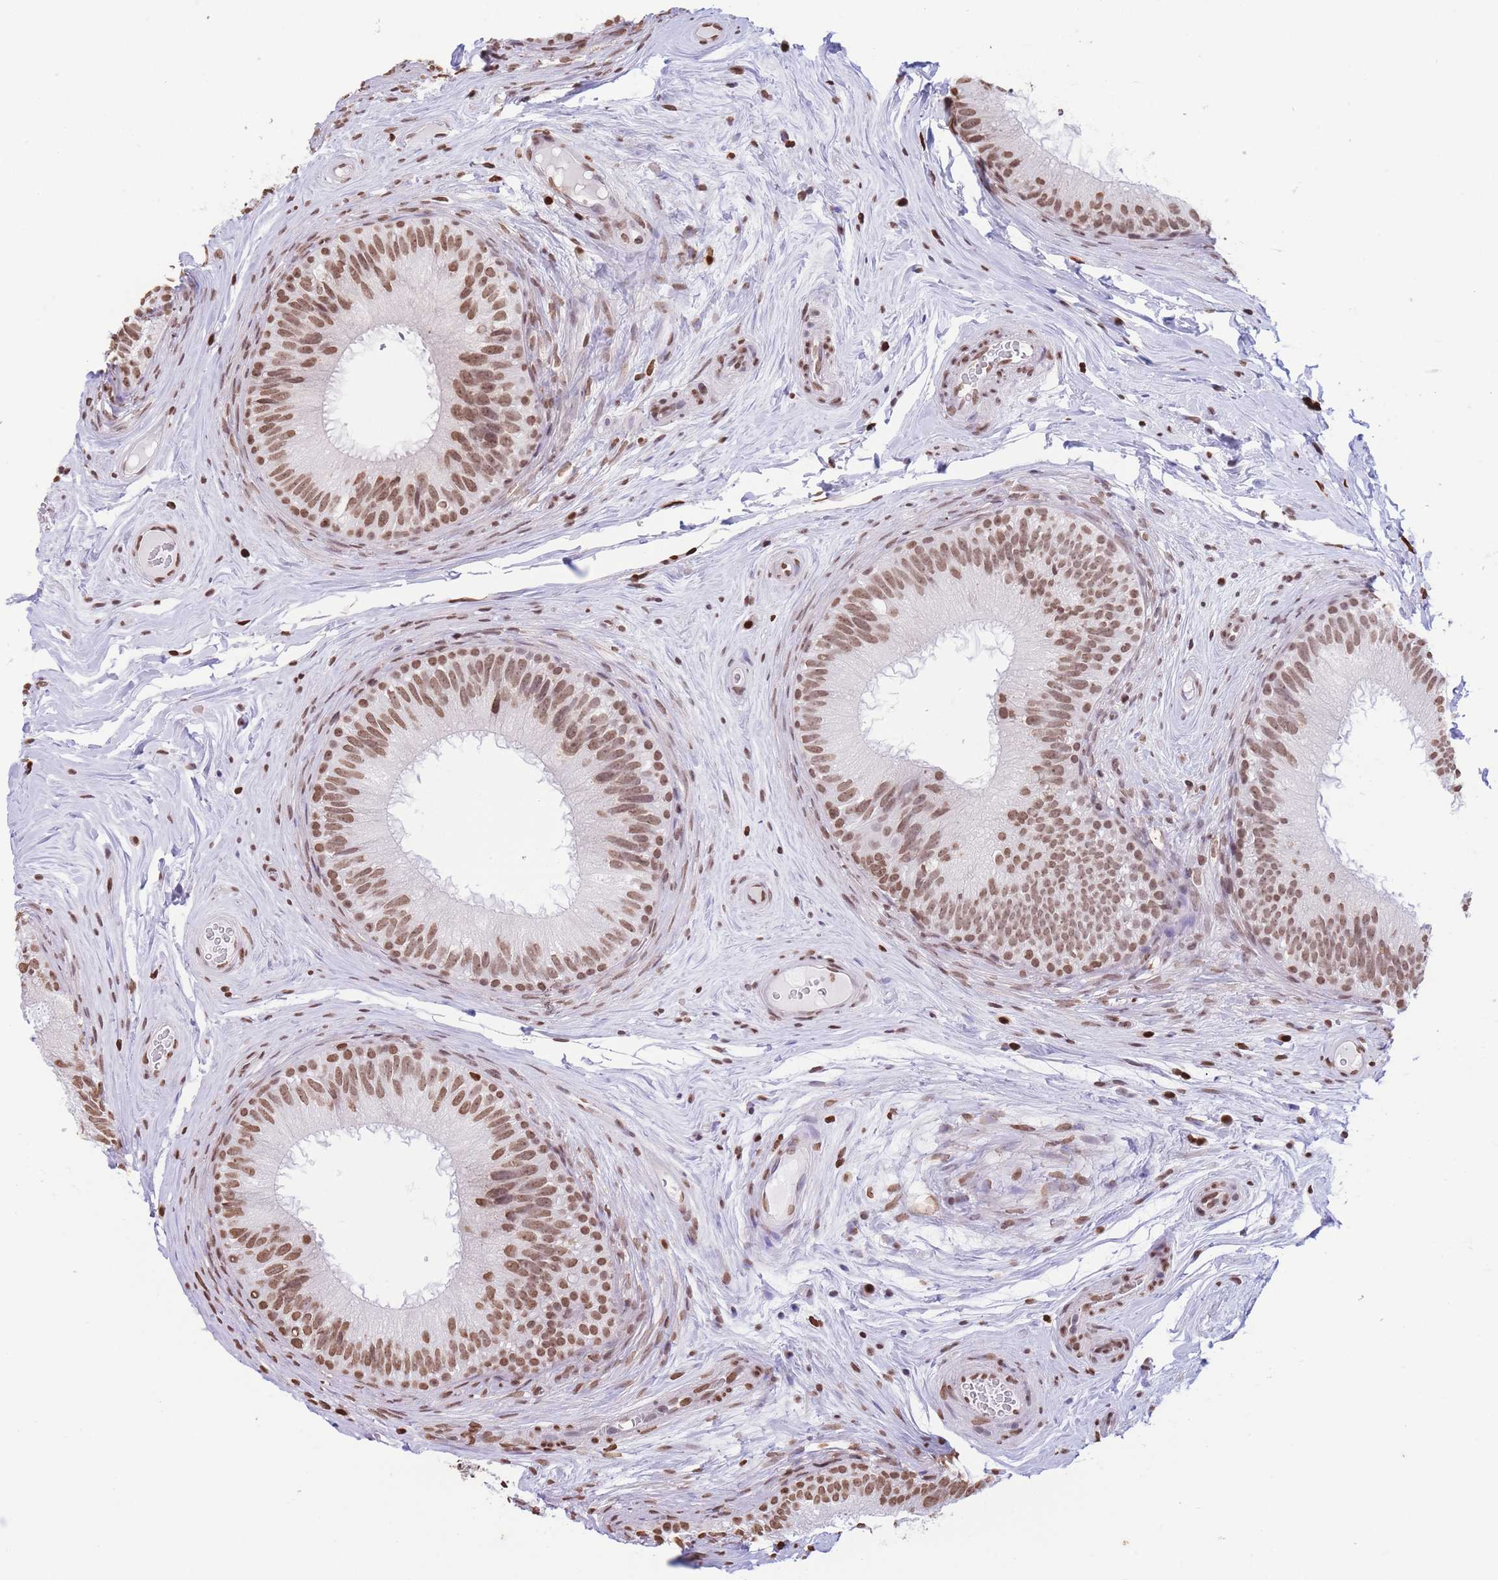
{"staining": {"intensity": "moderate", "quantity": ">75%", "location": "nuclear"}, "tissue": "epididymis", "cell_type": "Glandular cells", "image_type": "normal", "snomed": [{"axis": "morphology", "description": "Normal tissue, NOS"}, {"axis": "topography", "description": "Epididymis"}], "caption": "A photomicrograph of epididymis stained for a protein reveals moderate nuclear brown staining in glandular cells. The staining is performed using DAB brown chromogen to label protein expression. The nuclei are counter-stained blue using hematoxylin.", "gene": "H2BC10", "patient": {"sex": "male", "age": 34}}